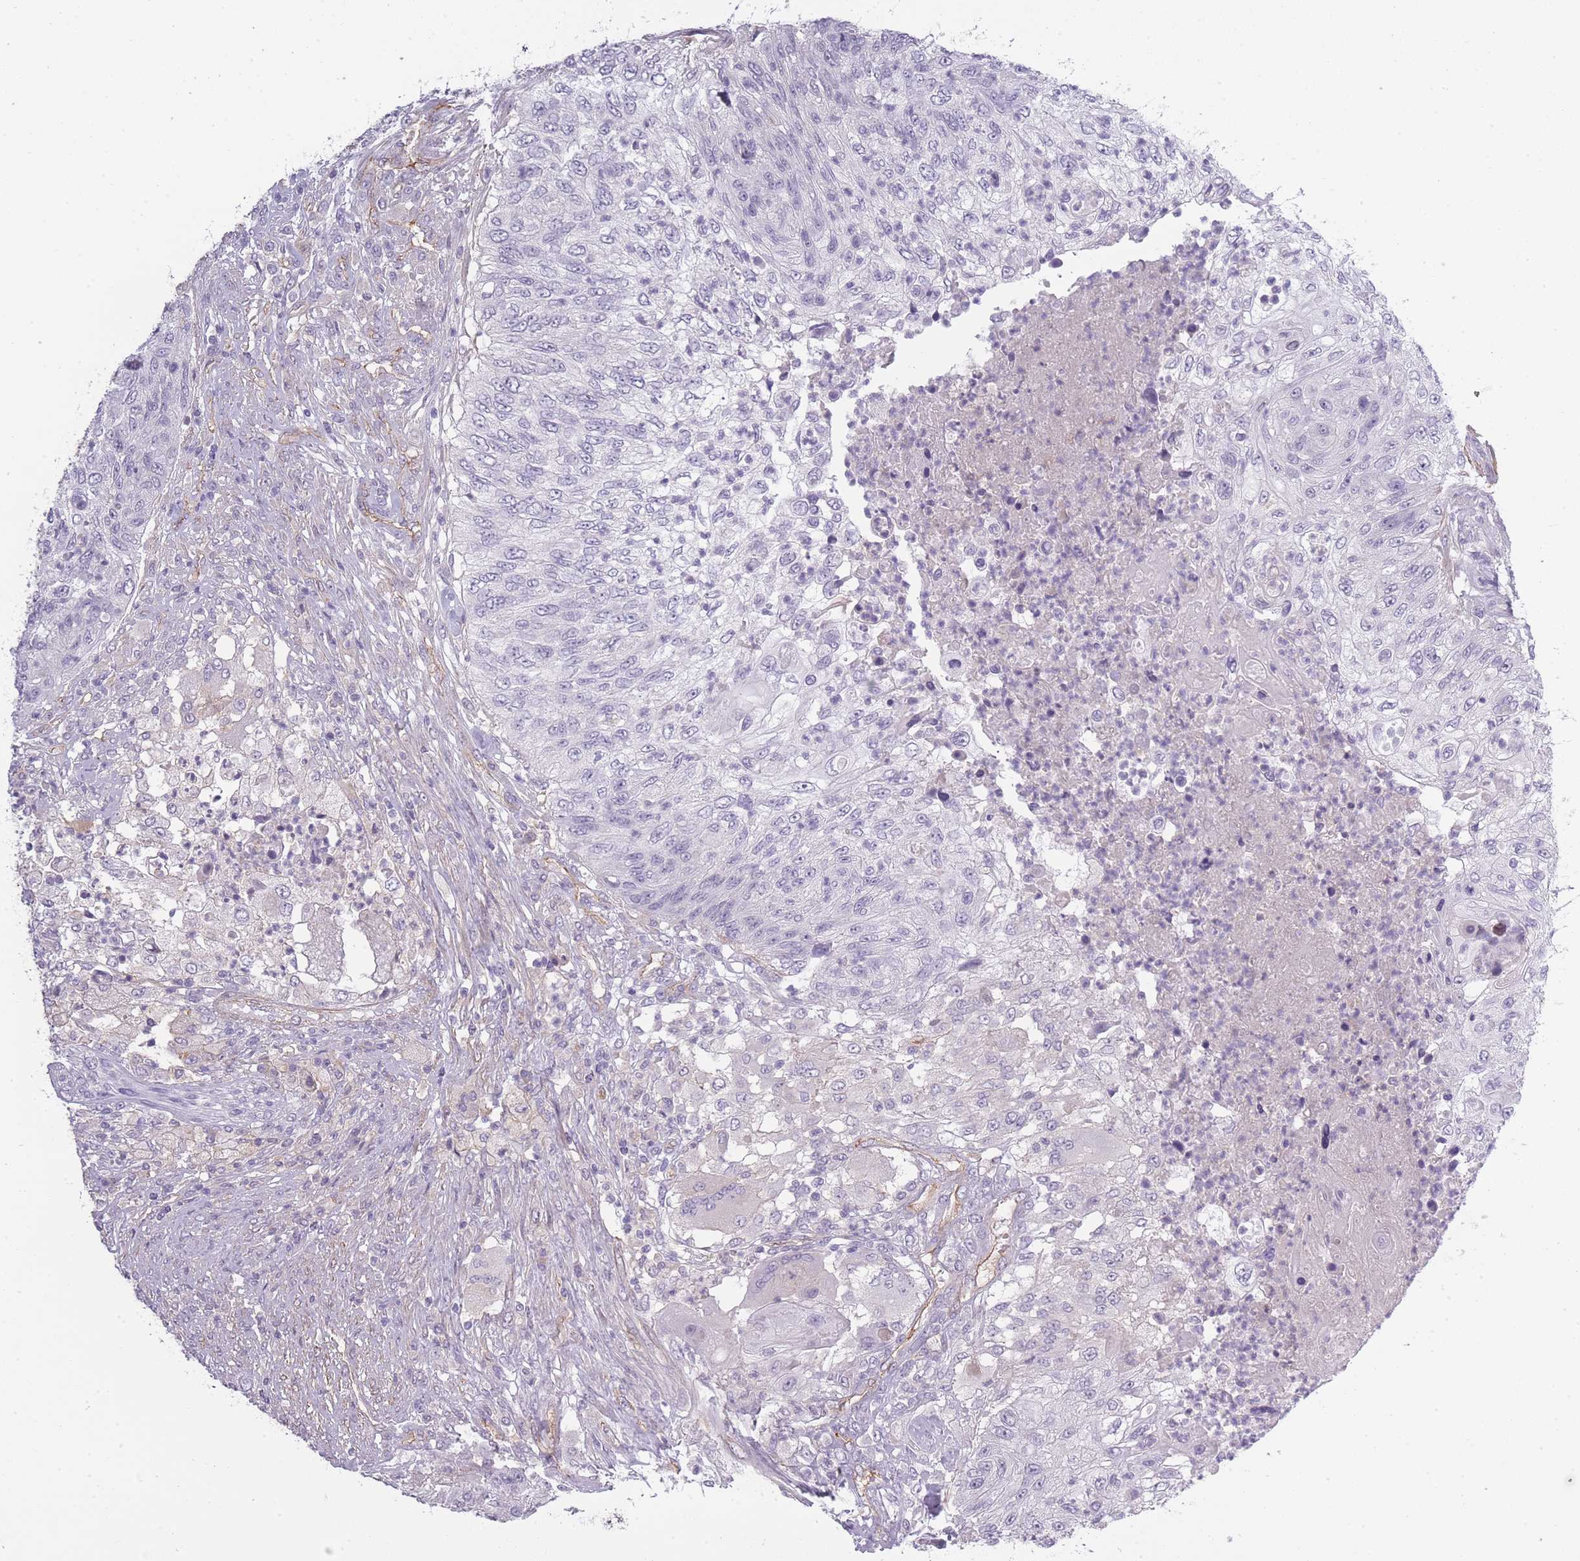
{"staining": {"intensity": "negative", "quantity": "none", "location": "none"}, "tissue": "urothelial cancer", "cell_type": "Tumor cells", "image_type": "cancer", "snomed": [{"axis": "morphology", "description": "Urothelial carcinoma, High grade"}, {"axis": "topography", "description": "Urinary bladder"}], "caption": "Immunohistochemical staining of urothelial cancer exhibits no significant expression in tumor cells.", "gene": "SLC8A2", "patient": {"sex": "female", "age": 60}}